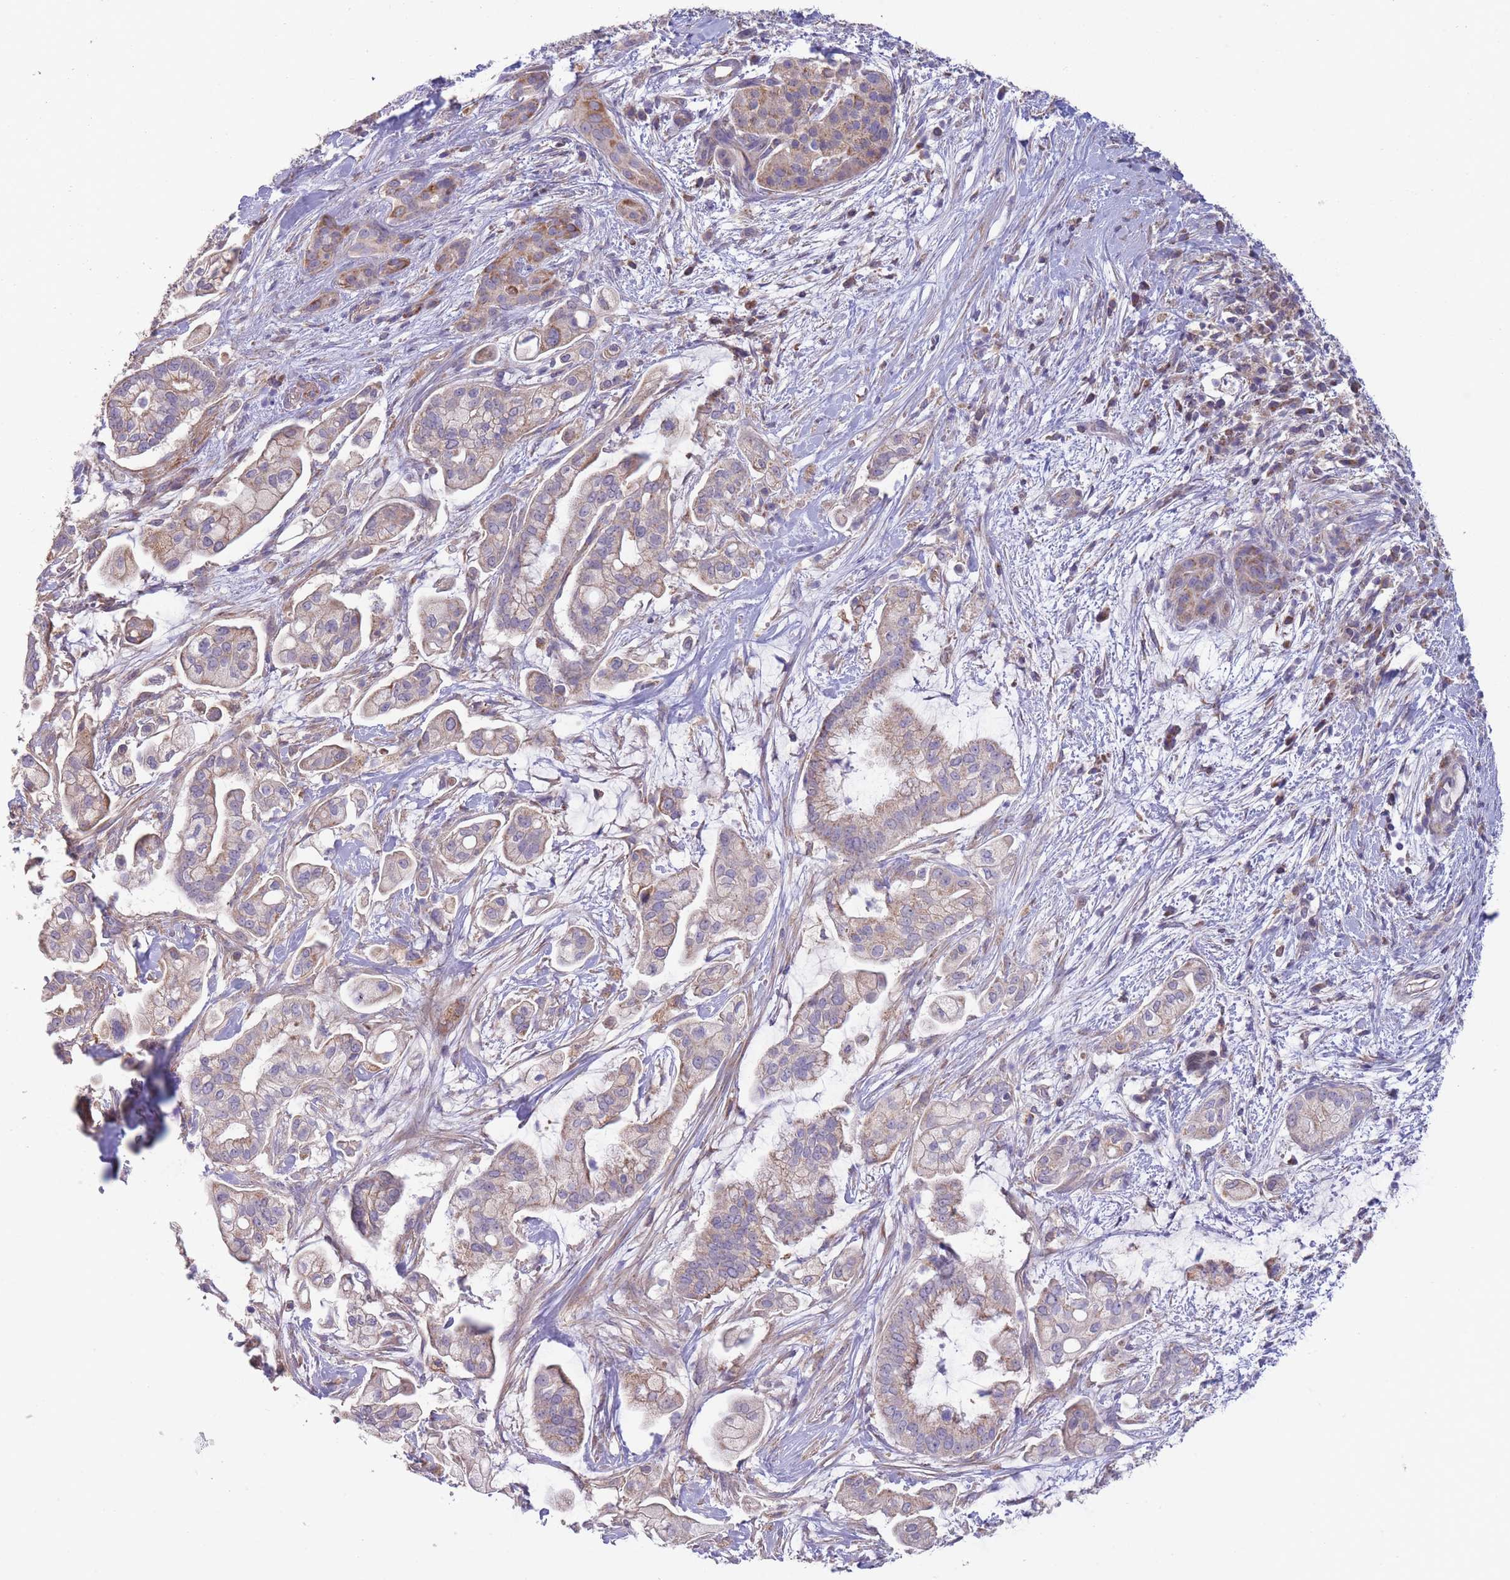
{"staining": {"intensity": "moderate", "quantity": "<25%", "location": "cytoplasmic/membranous"}, "tissue": "pancreatic cancer", "cell_type": "Tumor cells", "image_type": "cancer", "snomed": [{"axis": "morphology", "description": "Adenocarcinoma, NOS"}, {"axis": "topography", "description": "Pancreas"}], "caption": "Protein expression analysis of human adenocarcinoma (pancreatic) reveals moderate cytoplasmic/membranous positivity in about <25% of tumor cells. (Brightfield microscopy of DAB IHC at high magnification).", "gene": "SLC25A42", "patient": {"sex": "female", "age": 69}}